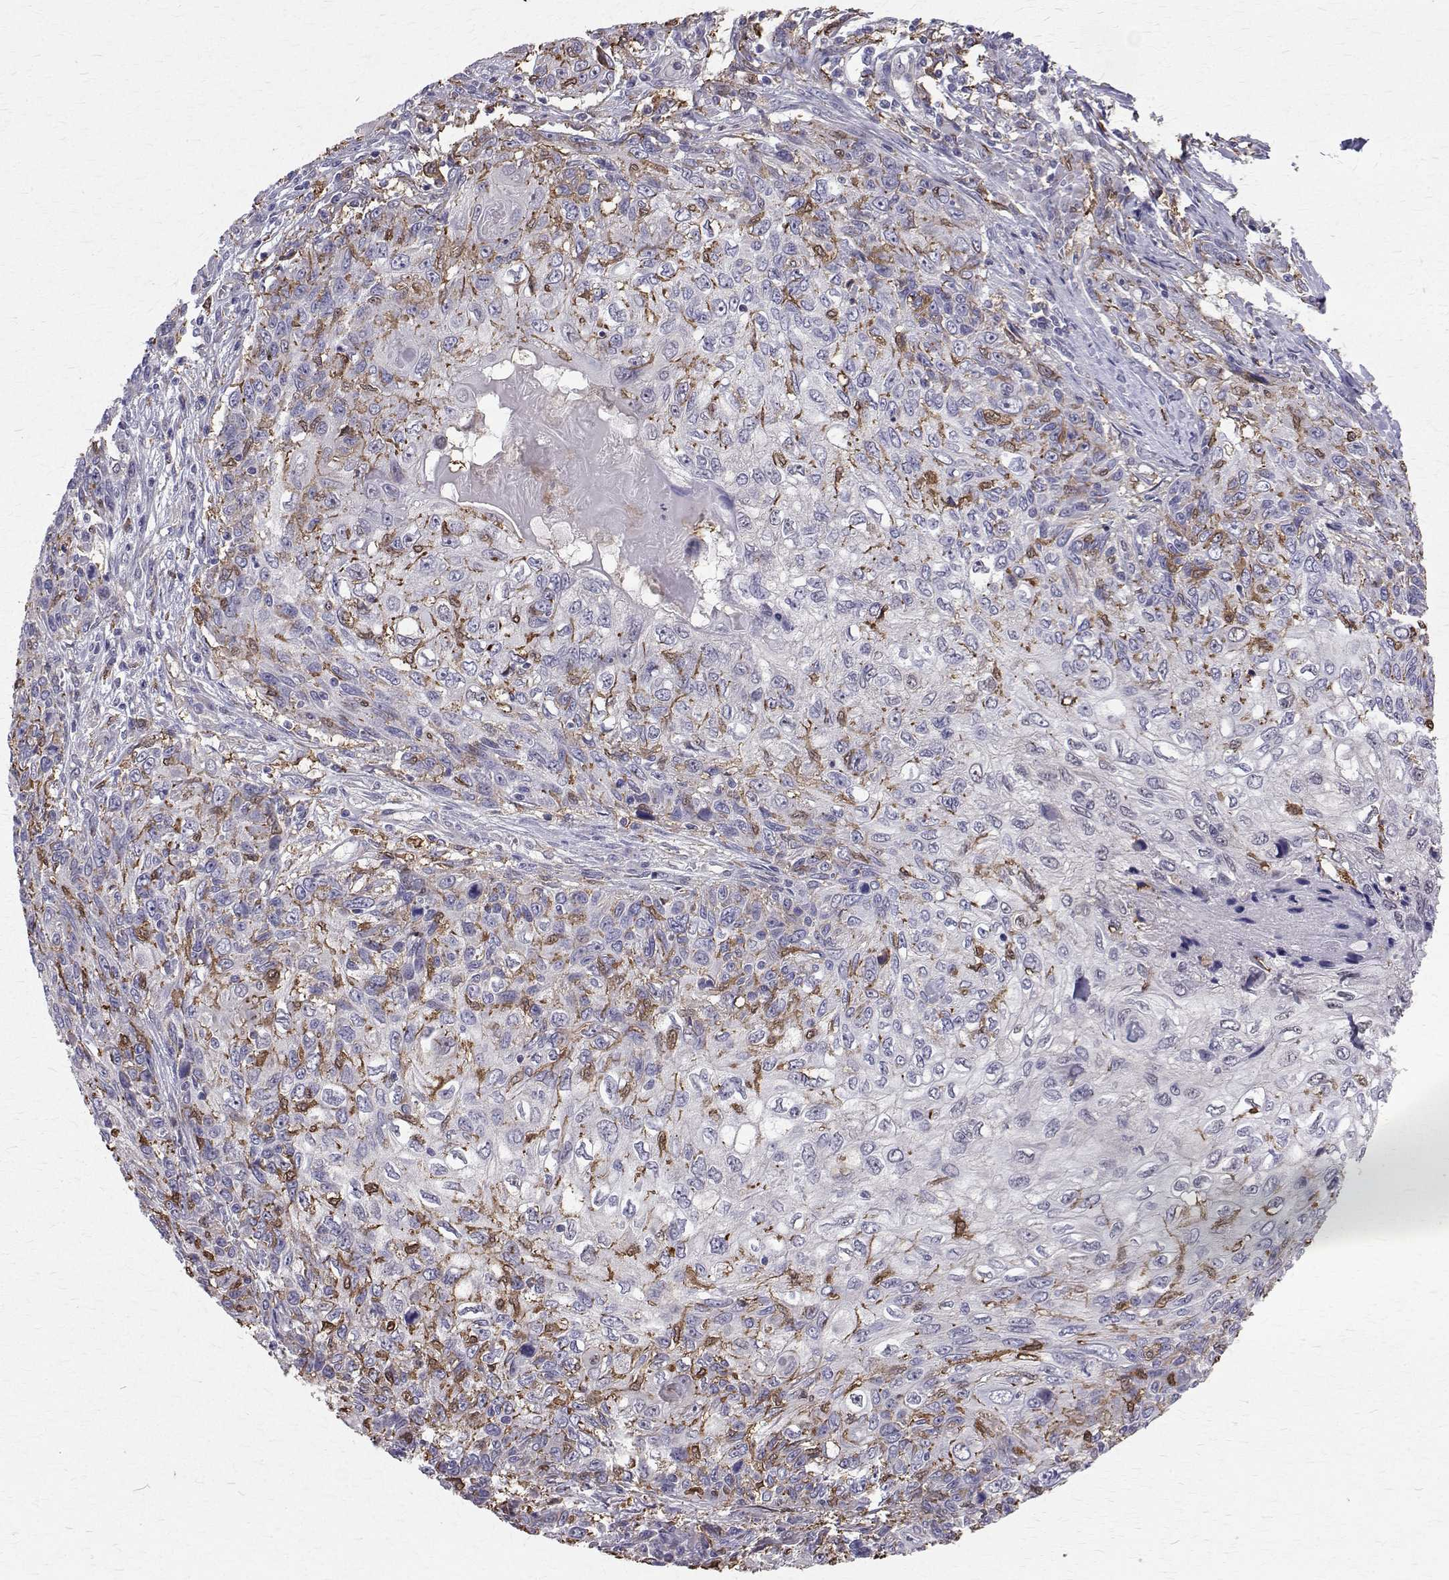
{"staining": {"intensity": "moderate", "quantity": "<25%", "location": "cytoplasmic/membranous,nuclear"}, "tissue": "skin cancer", "cell_type": "Tumor cells", "image_type": "cancer", "snomed": [{"axis": "morphology", "description": "Squamous cell carcinoma, NOS"}, {"axis": "topography", "description": "Skin"}], "caption": "The image exhibits immunohistochemical staining of squamous cell carcinoma (skin). There is moderate cytoplasmic/membranous and nuclear staining is identified in about <25% of tumor cells.", "gene": "CCDC89", "patient": {"sex": "male", "age": 92}}